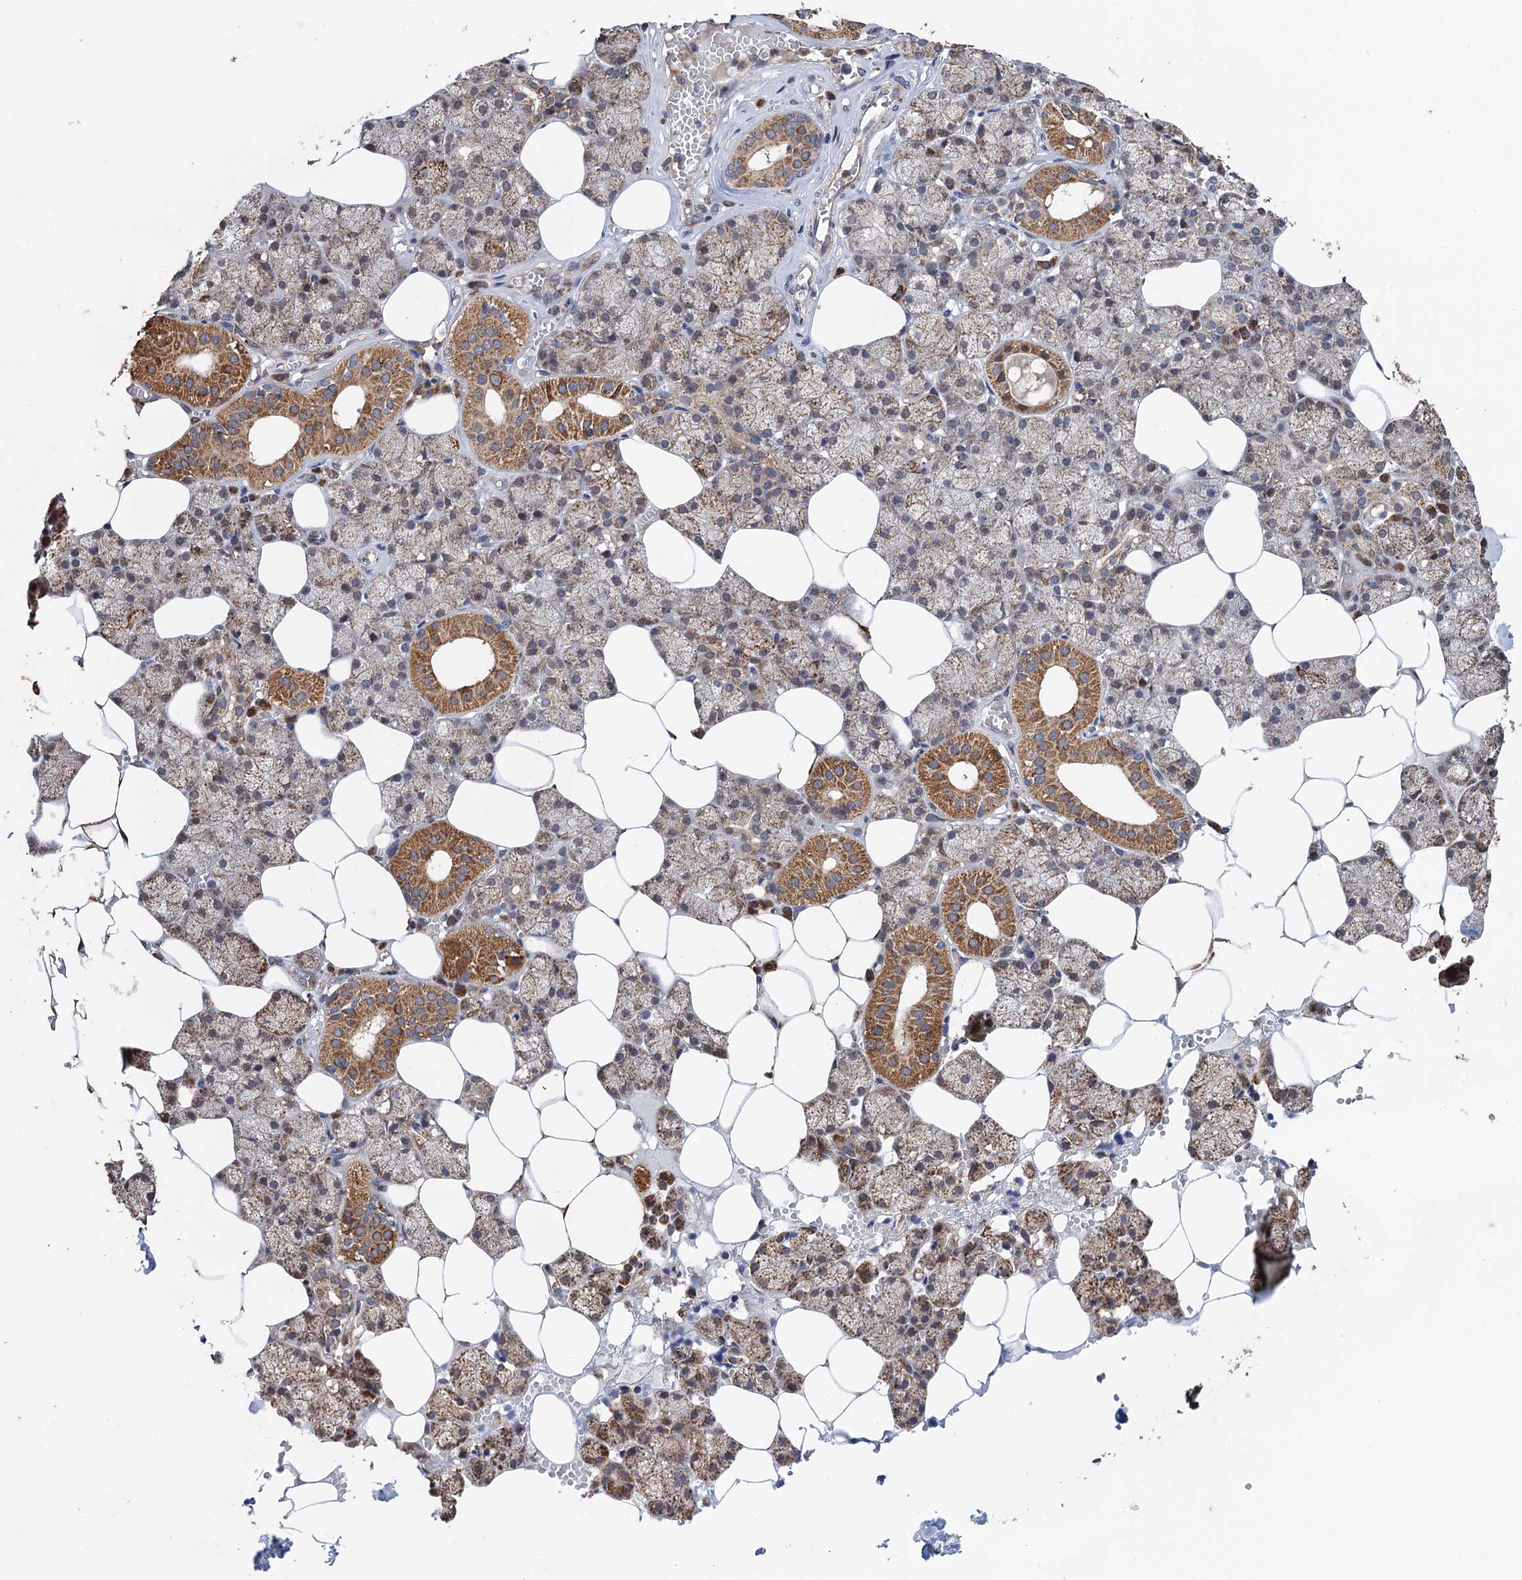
{"staining": {"intensity": "strong", "quantity": "25%-75%", "location": "cytoplasmic/membranous"}, "tissue": "salivary gland", "cell_type": "Glandular cells", "image_type": "normal", "snomed": [{"axis": "morphology", "description": "Normal tissue, NOS"}, {"axis": "topography", "description": "Salivary gland"}], "caption": "A high amount of strong cytoplasmic/membranous staining is identified in about 25%-75% of glandular cells in normal salivary gland. (Brightfield microscopy of DAB IHC at high magnification).", "gene": "BMERB1", "patient": {"sex": "male", "age": 62}}